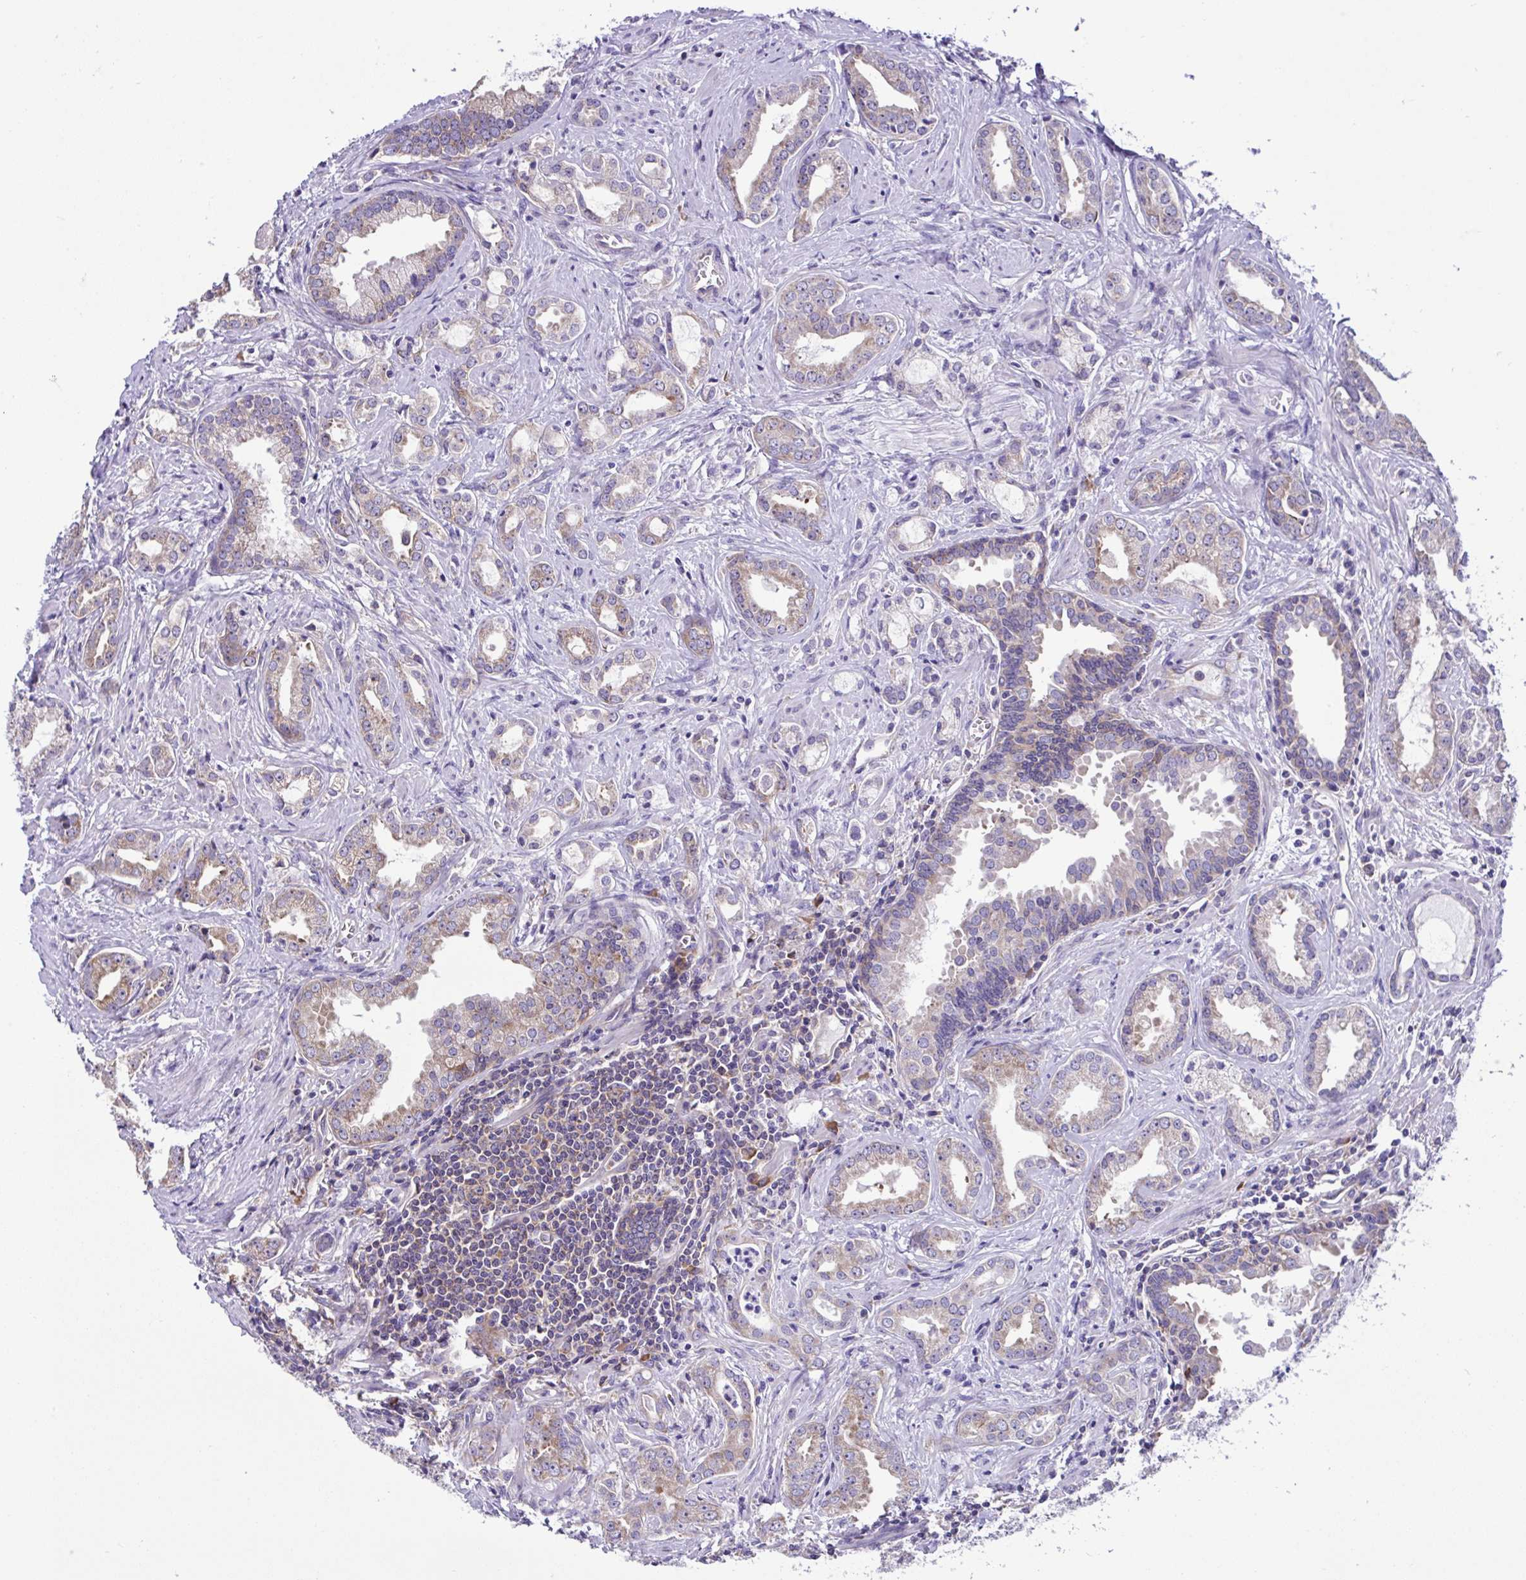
{"staining": {"intensity": "weak", "quantity": "25%-75%", "location": "cytoplasmic/membranous"}, "tissue": "prostate cancer", "cell_type": "Tumor cells", "image_type": "cancer", "snomed": [{"axis": "morphology", "description": "Adenocarcinoma, Medium grade"}, {"axis": "topography", "description": "Prostate"}], "caption": "Prostate cancer (adenocarcinoma (medium-grade)) stained with DAB (3,3'-diaminobenzidine) IHC reveals low levels of weak cytoplasmic/membranous staining in about 25%-75% of tumor cells.", "gene": "RPL7", "patient": {"sex": "male", "age": 57}}